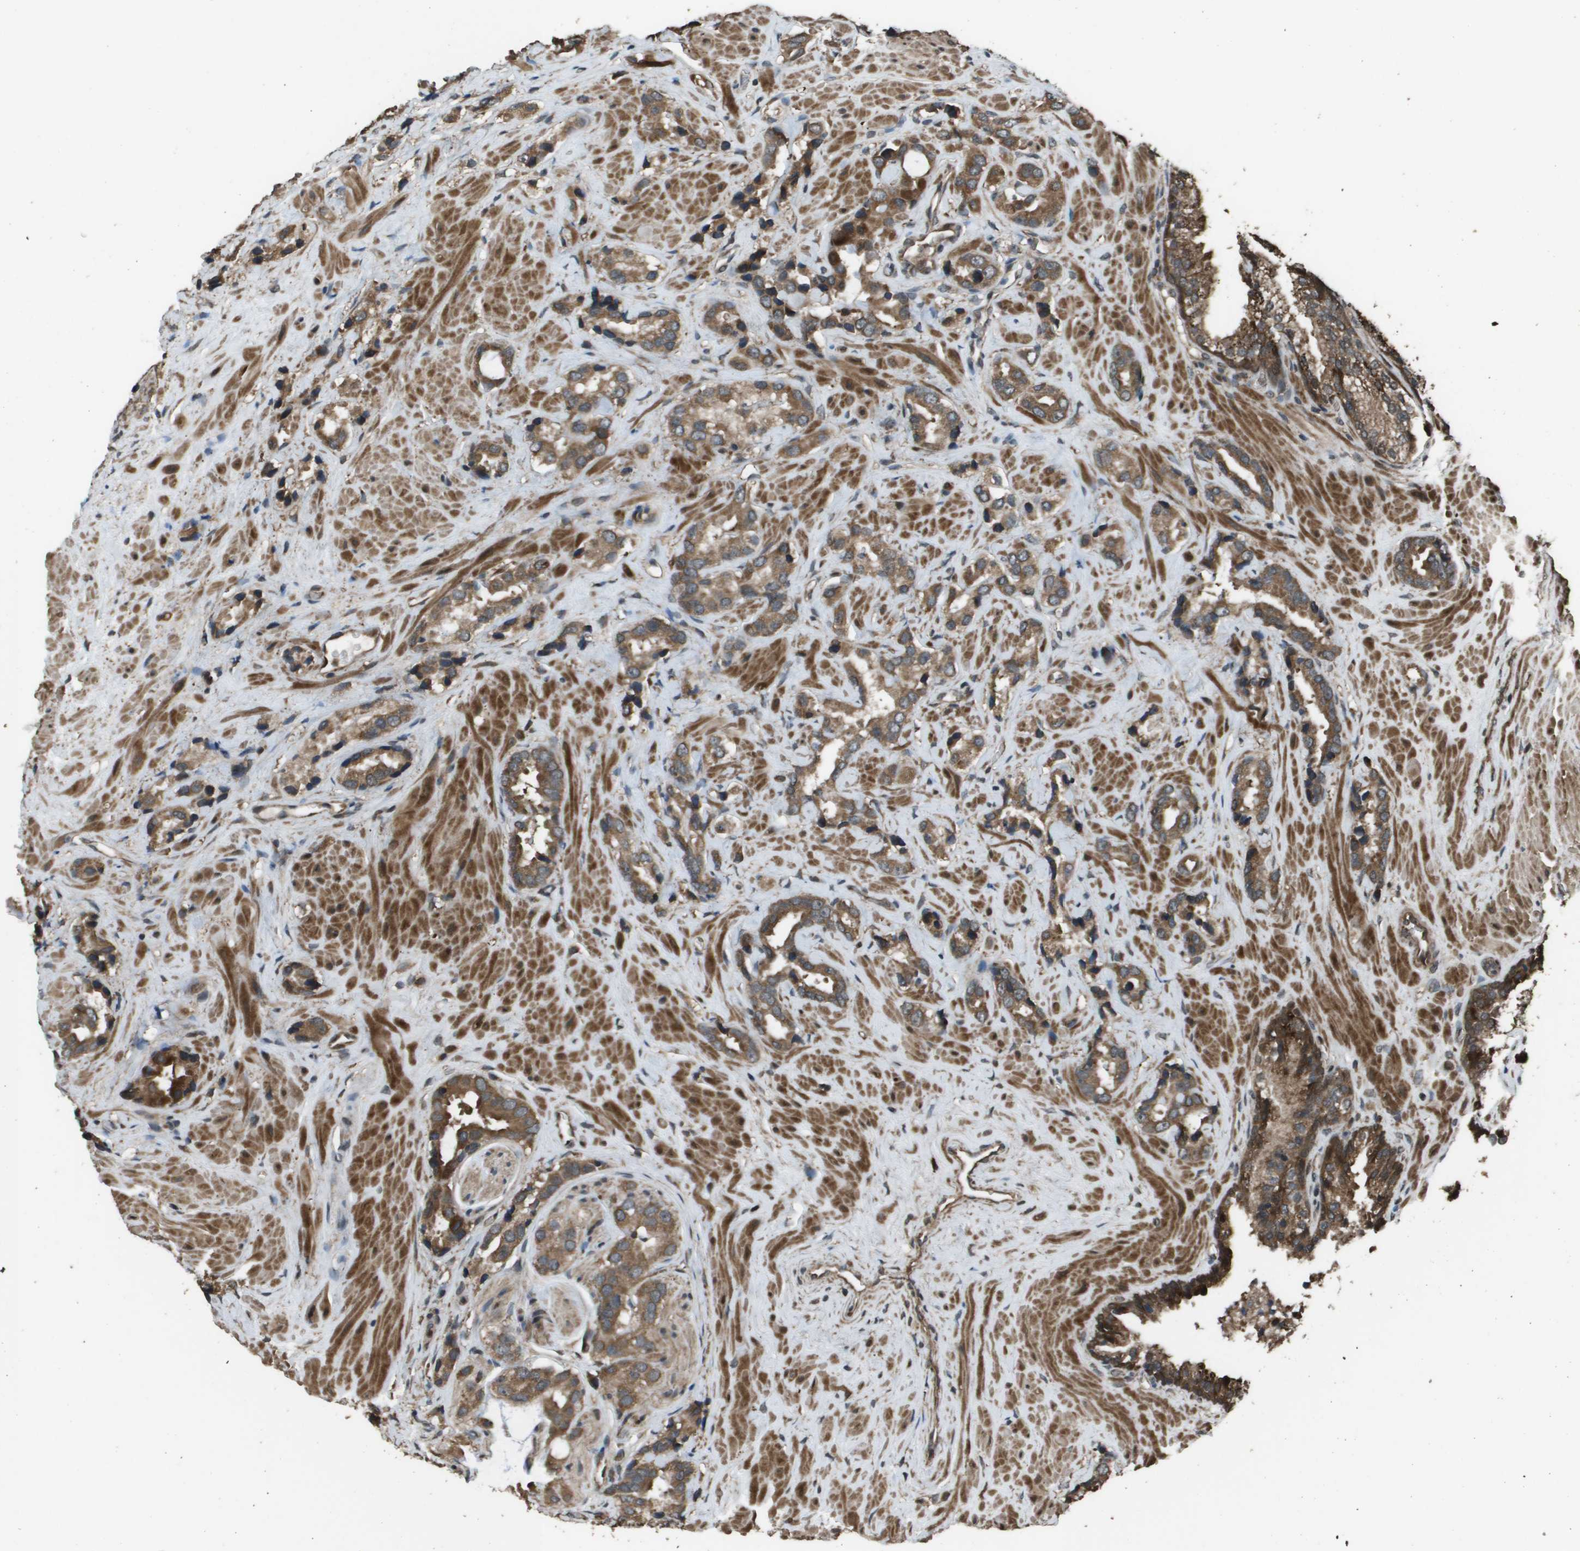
{"staining": {"intensity": "moderate", "quantity": ">75%", "location": "cytoplasmic/membranous"}, "tissue": "prostate cancer", "cell_type": "Tumor cells", "image_type": "cancer", "snomed": [{"axis": "morphology", "description": "Adenocarcinoma, High grade"}, {"axis": "topography", "description": "Prostate"}], "caption": "This is a photomicrograph of immunohistochemistry (IHC) staining of prostate cancer, which shows moderate expression in the cytoplasmic/membranous of tumor cells.", "gene": "FIG4", "patient": {"sex": "male", "age": 64}}